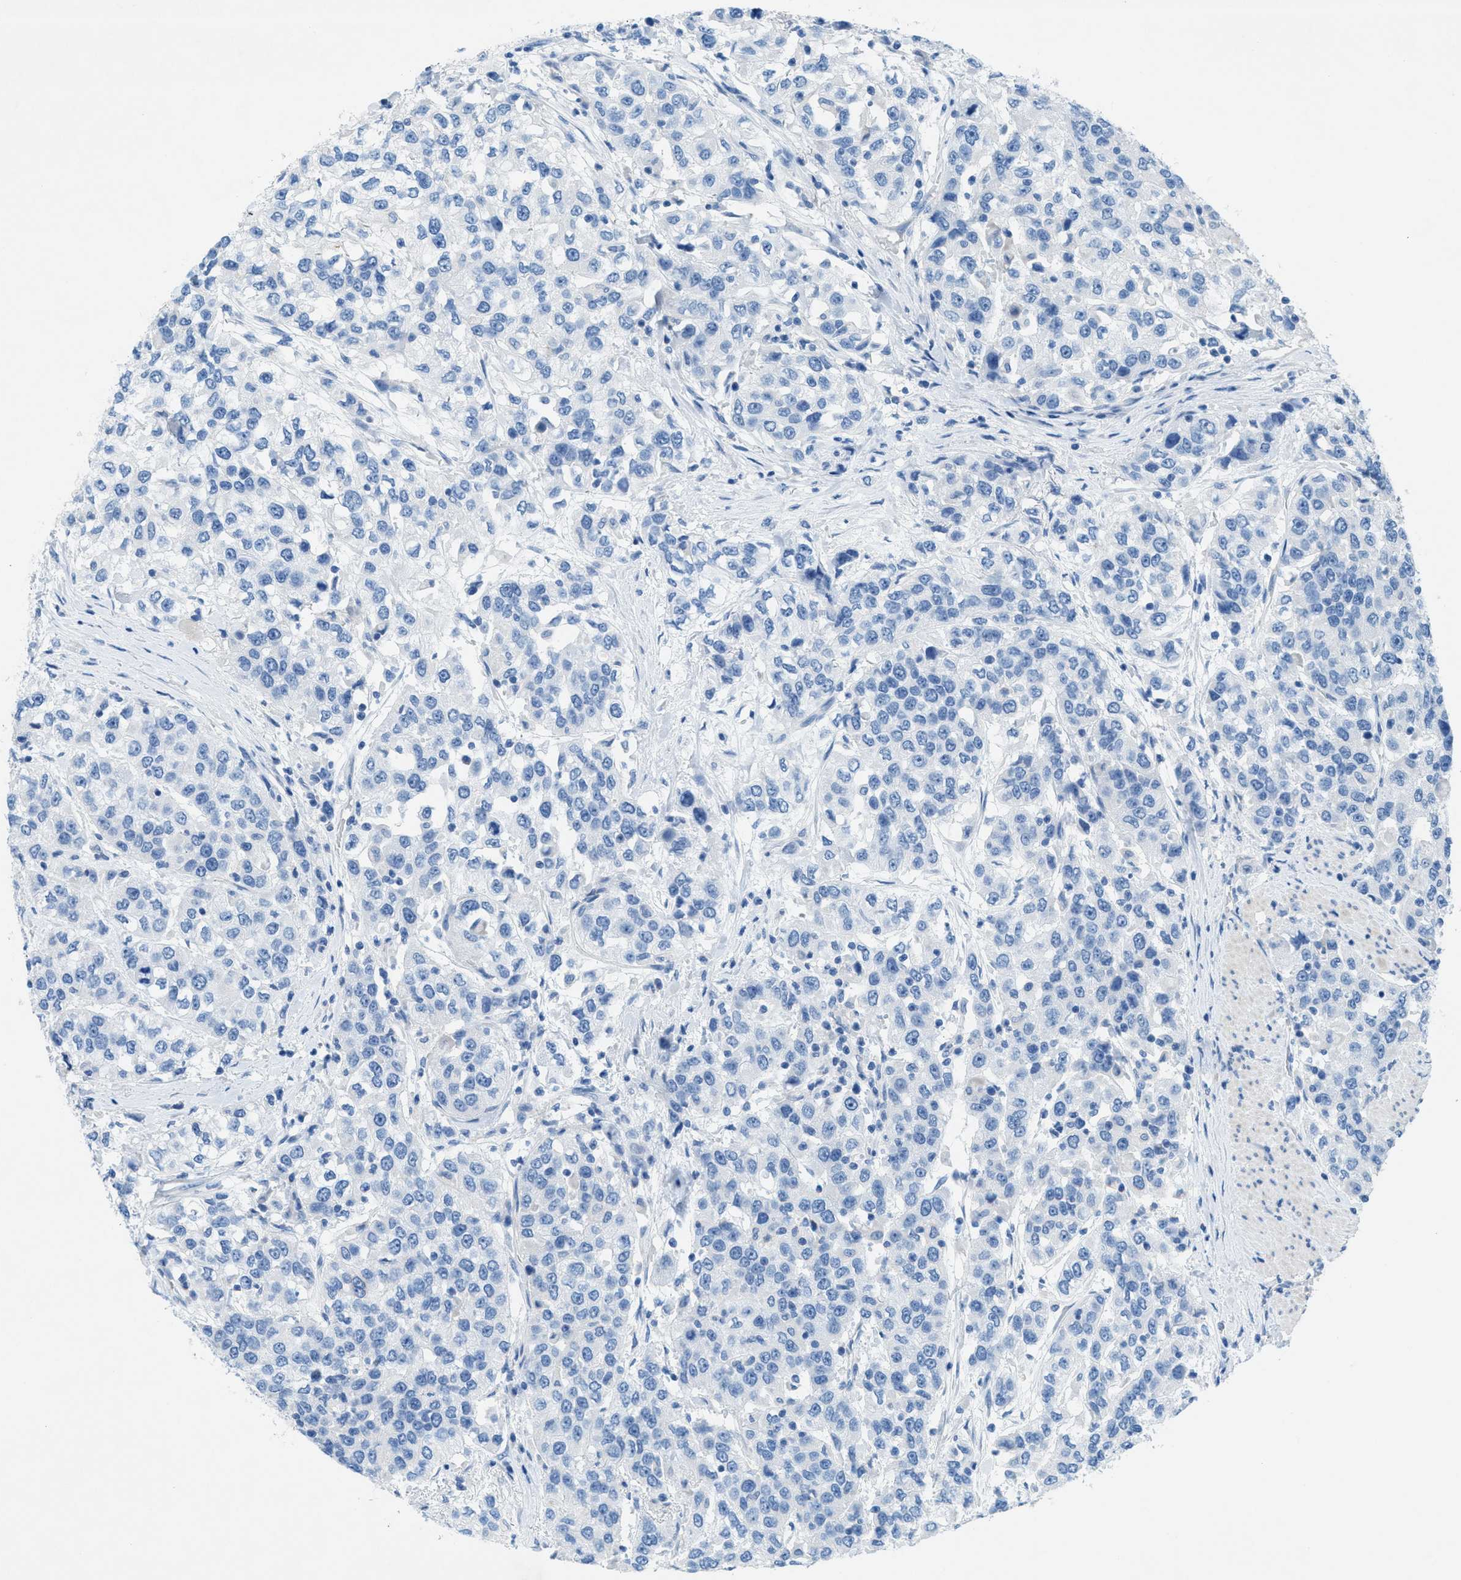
{"staining": {"intensity": "negative", "quantity": "none", "location": "none"}, "tissue": "urothelial cancer", "cell_type": "Tumor cells", "image_type": "cancer", "snomed": [{"axis": "morphology", "description": "Urothelial carcinoma, High grade"}, {"axis": "topography", "description": "Urinary bladder"}], "caption": "A photomicrograph of human urothelial cancer is negative for staining in tumor cells.", "gene": "GALNT17", "patient": {"sex": "female", "age": 80}}